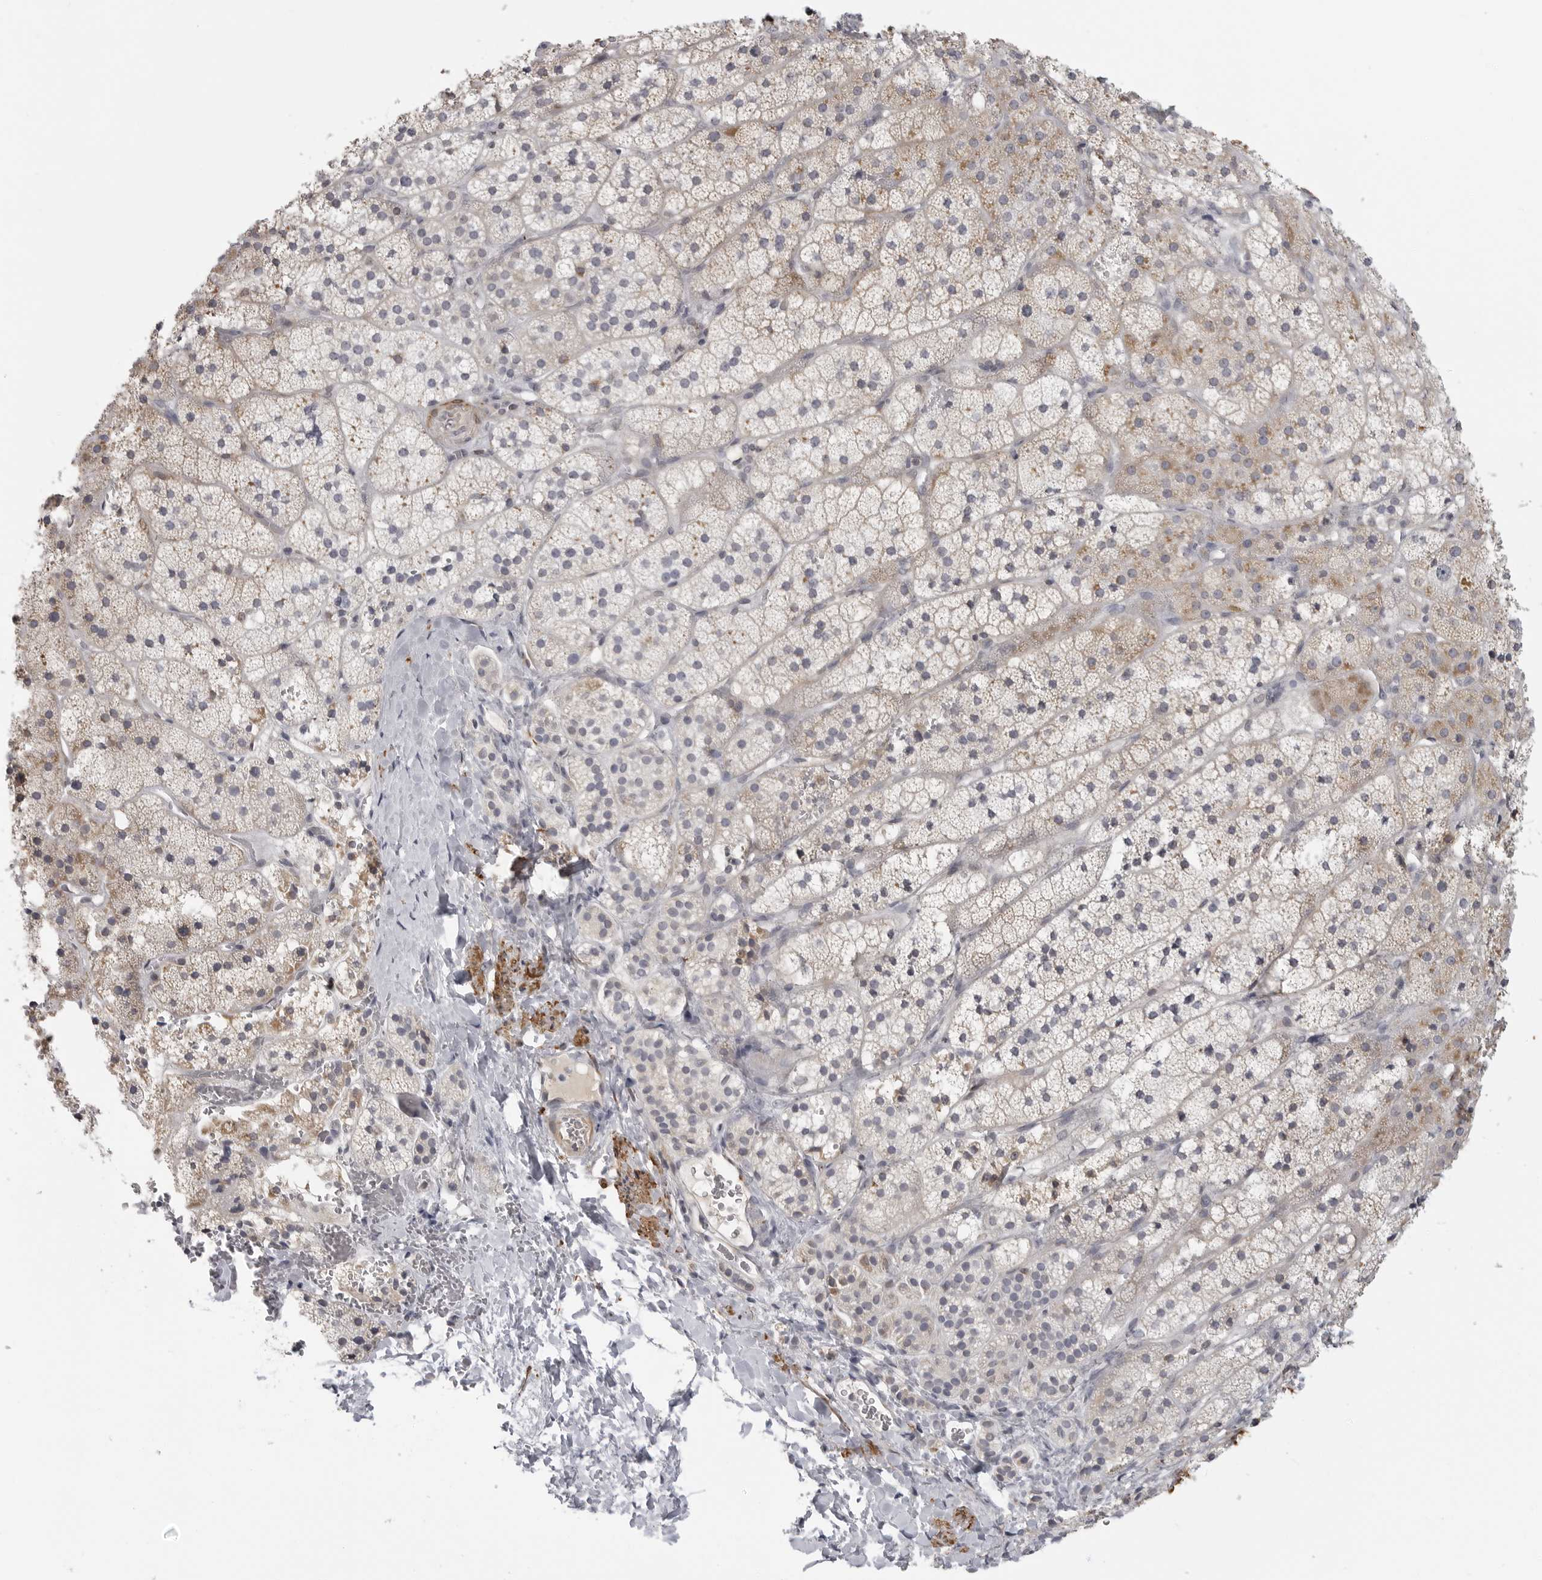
{"staining": {"intensity": "moderate", "quantity": "25%-75%", "location": "cytoplasmic/membranous"}, "tissue": "adrenal gland", "cell_type": "Glandular cells", "image_type": "normal", "snomed": [{"axis": "morphology", "description": "Normal tissue, NOS"}, {"axis": "topography", "description": "Adrenal gland"}], "caption": "Immunohistochemical staining of normal adrenal gland displays 25%-75% levels of moderate cytoplasmic/membranous protein expression in approximately 25%-75% of glandular cells.", "gene": "MAP7D1", "patient": {"sex": "female", "age": 44}}